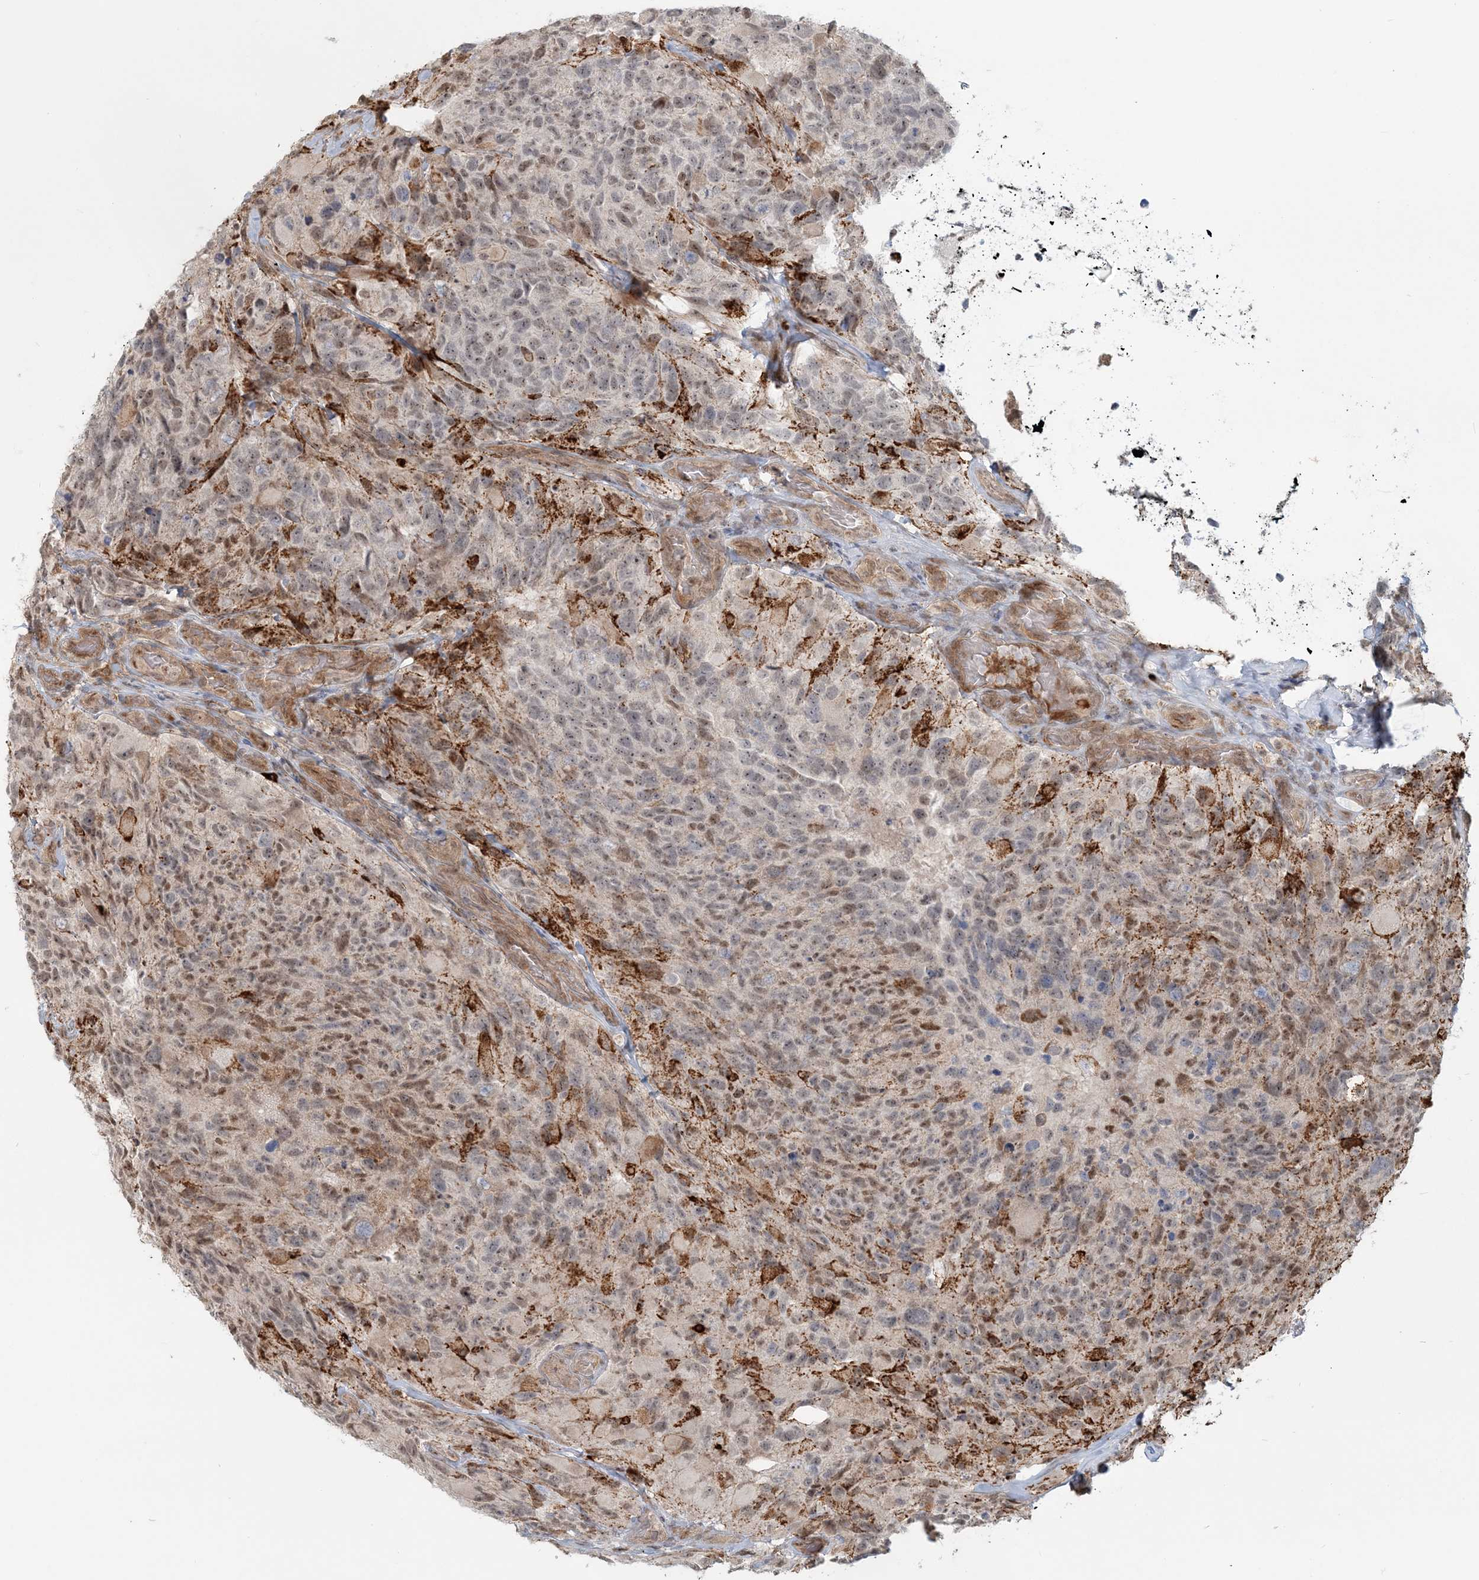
{"staining": {"intensity": "weak", "quantity": ">75%", "location": "nuclear"}, "tissue": "glioma", "cell_type": "Tumor cells", "image_type": "cancer", "snomed": [{"axis": "morphology", "description": "Glioma, malignant, High grade"}, {"axis": "topography", "description": "Brain"}], "caption": "Glioma was stained to show a protein in brown. There is low levels of weak nuclear staining in about >75% of tumor cells. The protein is shown in brown color, while the nuclei are stained blue.", "gene": "SH3PXD2A", "patient": {"sex": "male", "age": 69}}